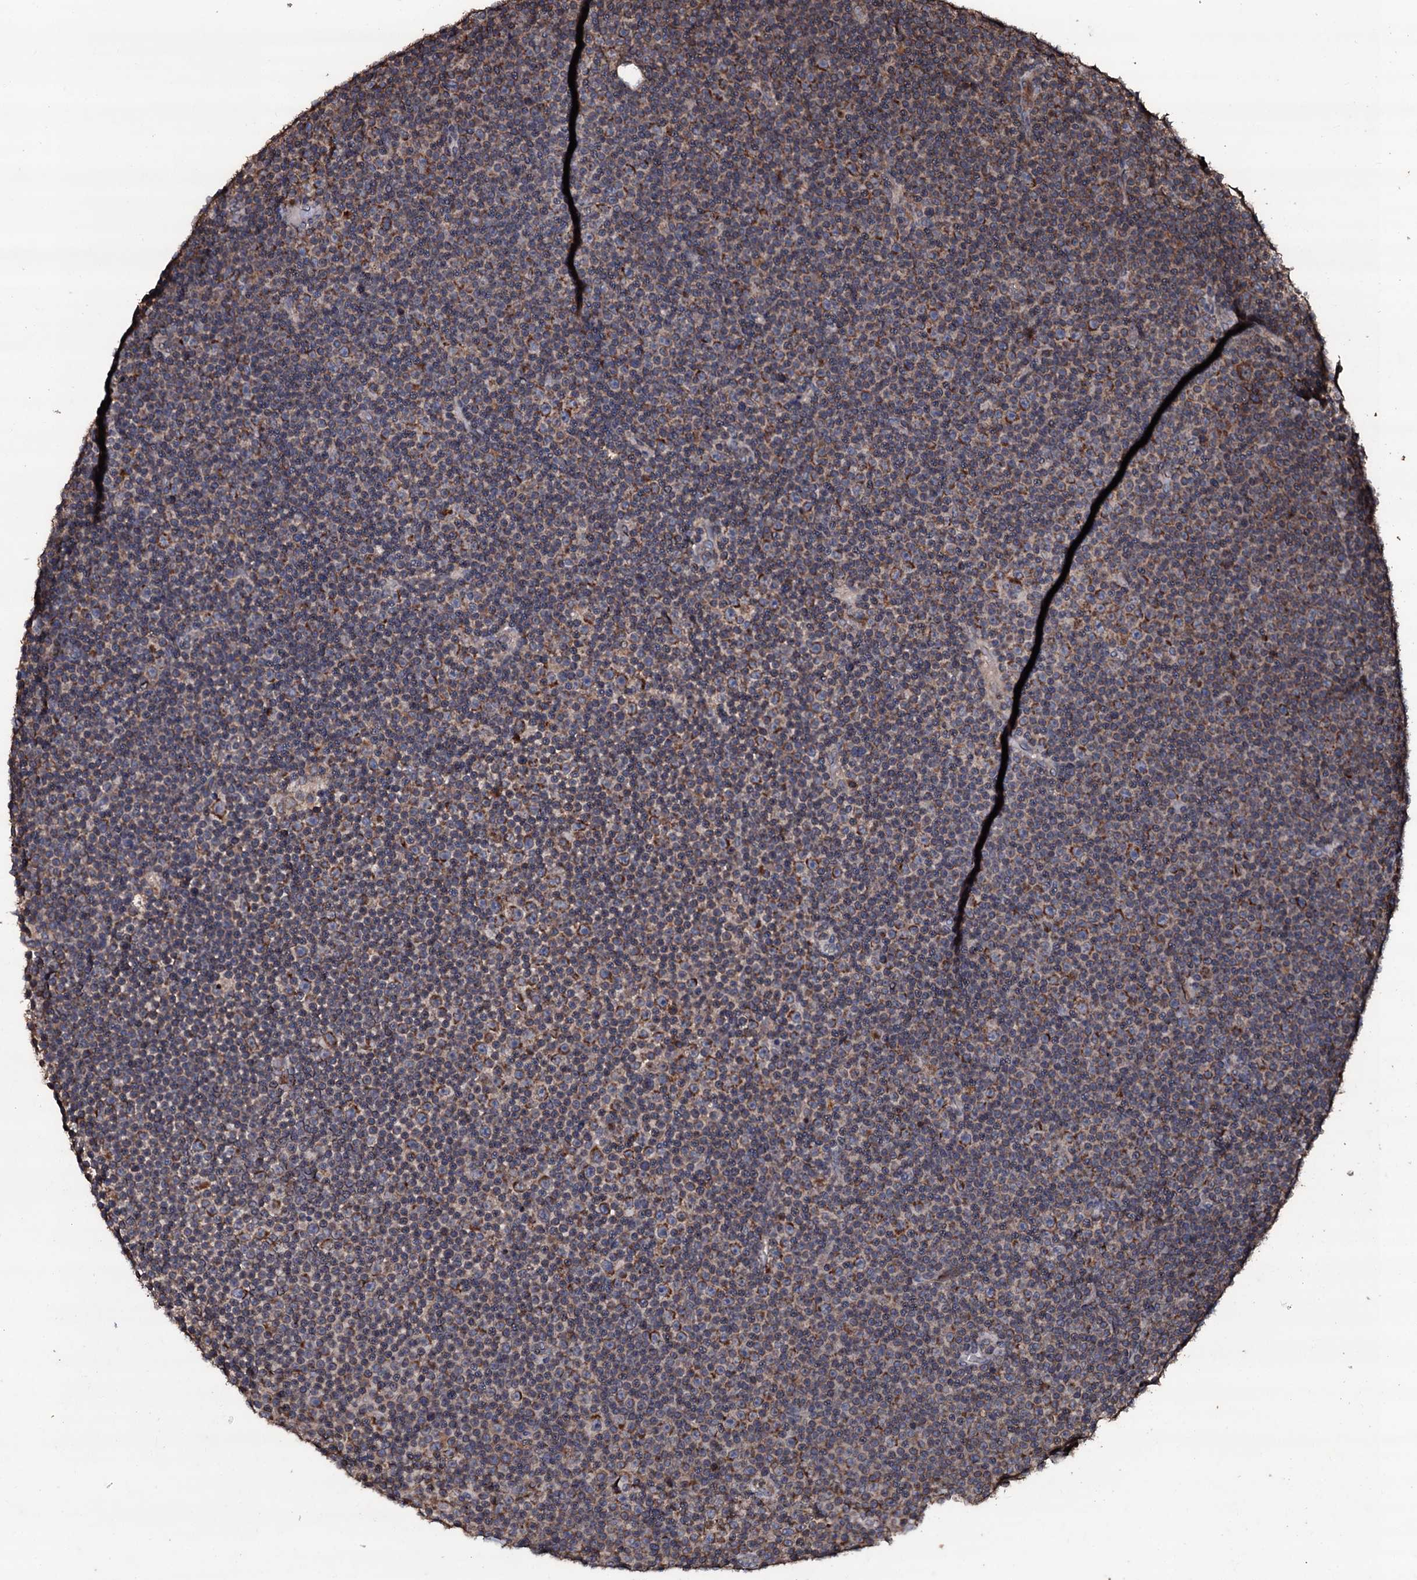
{"staining": {"intensity": "moderate", "quantity": ">75%", "location": "cytoplasmic/membranous"}, "tissue": "lymphoma", "cell_type": "Tumor cells", "image_type": "cancer", "snomed": [{"axis": "morphology", "description": "Malignant lymphoma, non-Hodgkin's type, Low grade"}, {"axis": "topography", "description": "Lymph node"}], "caption": "Brown immunohistochemical staining in human lymphoma shows moderate cytoplasmic/membranous positivity in approximately >75% of tumor cells.", "gene": "SDHAF2", "patient": {"sex": "female", "age": 67}}